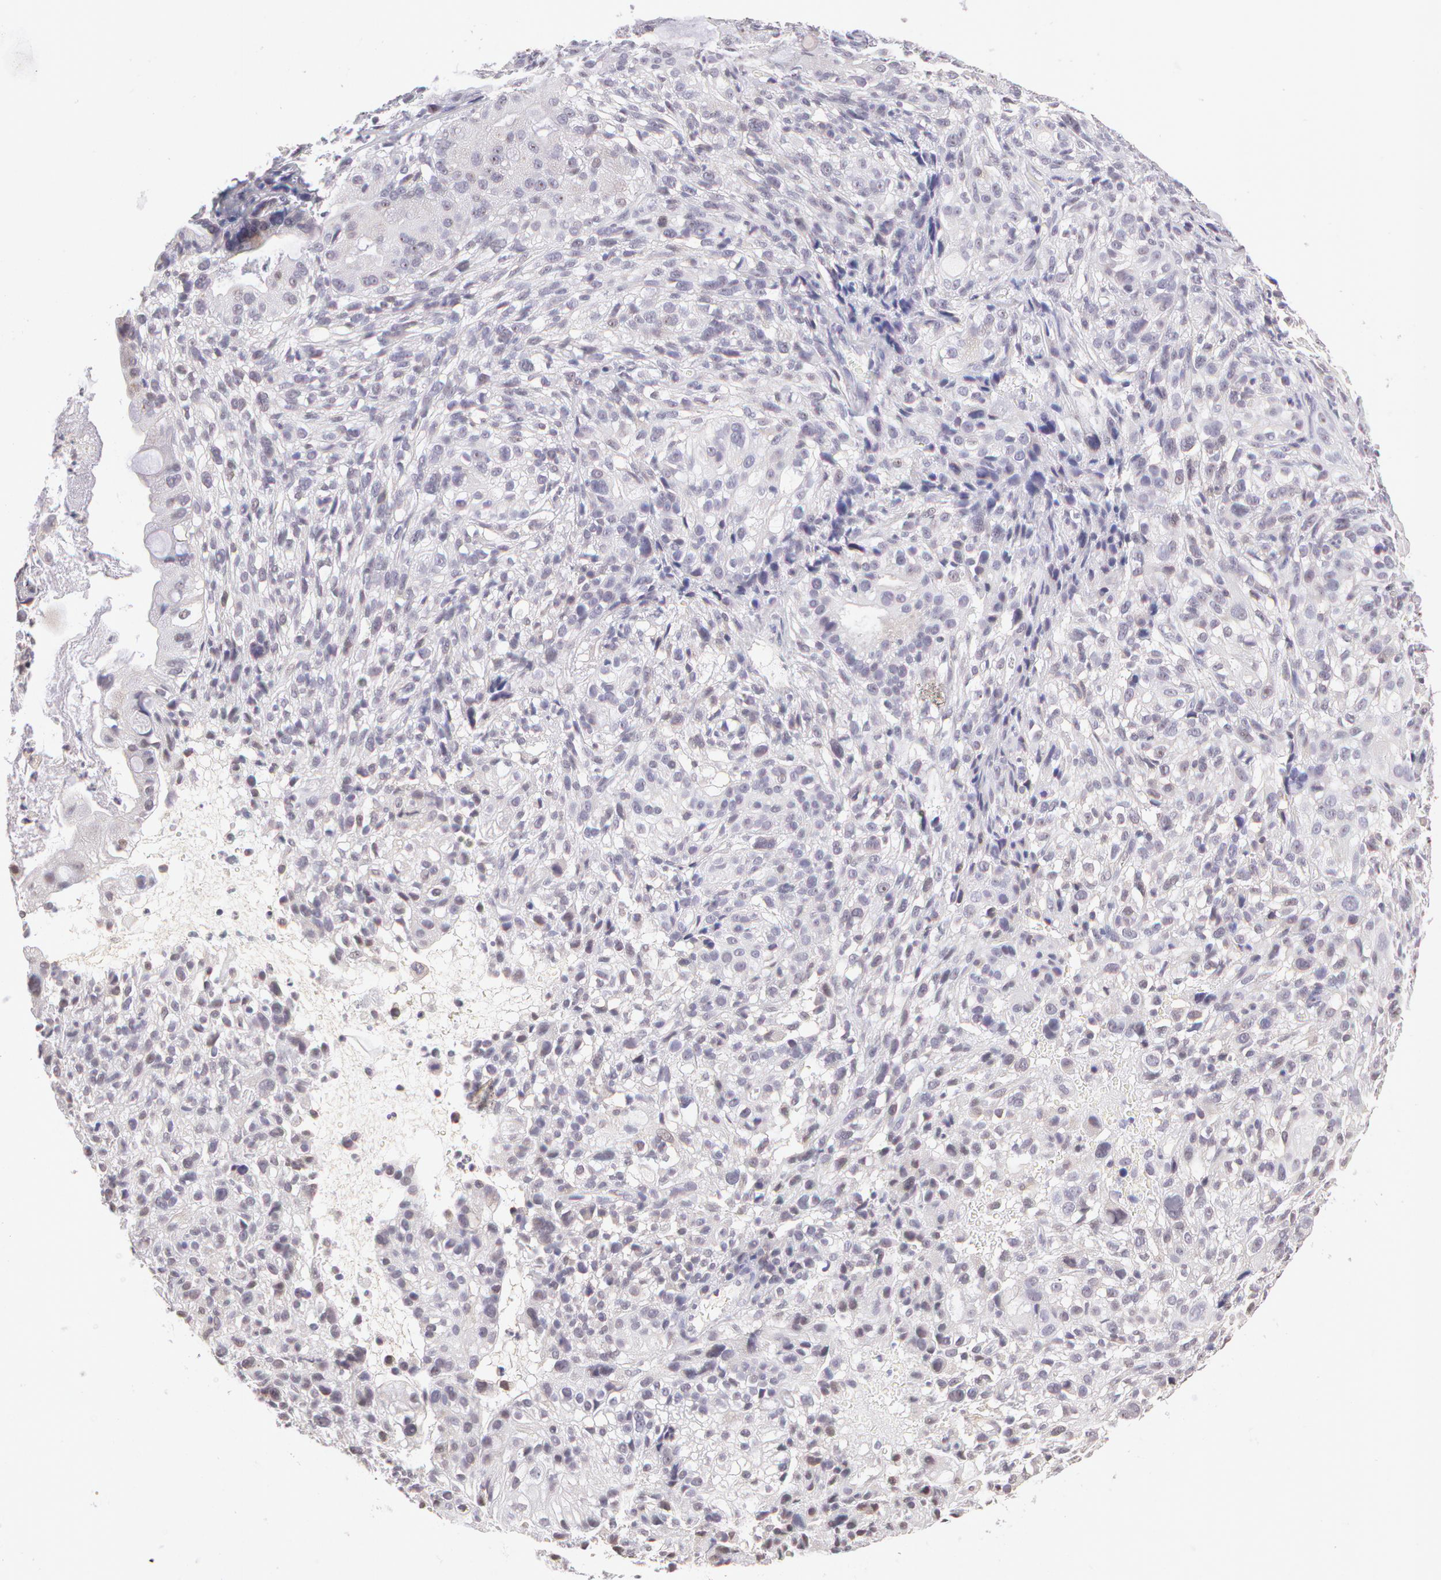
{"staining": {"intensity": "negative", "quantity": "none", "location": "none"}, "tissue": "cervical cancer", "cell_type": "Tumor cells", "image_type": "cancer", "snomed": [{"axis": "morphology", "description": "Adenocarcinoma, NOS"}, {"axis": "topography", "description": "Cervix"}], "caption": "A micrograph of cervical cancer stained for a protein displays no brown staining in tumor cells.", "gene": "ZNF597", "patient": {"sex": "female", "age": 41}}